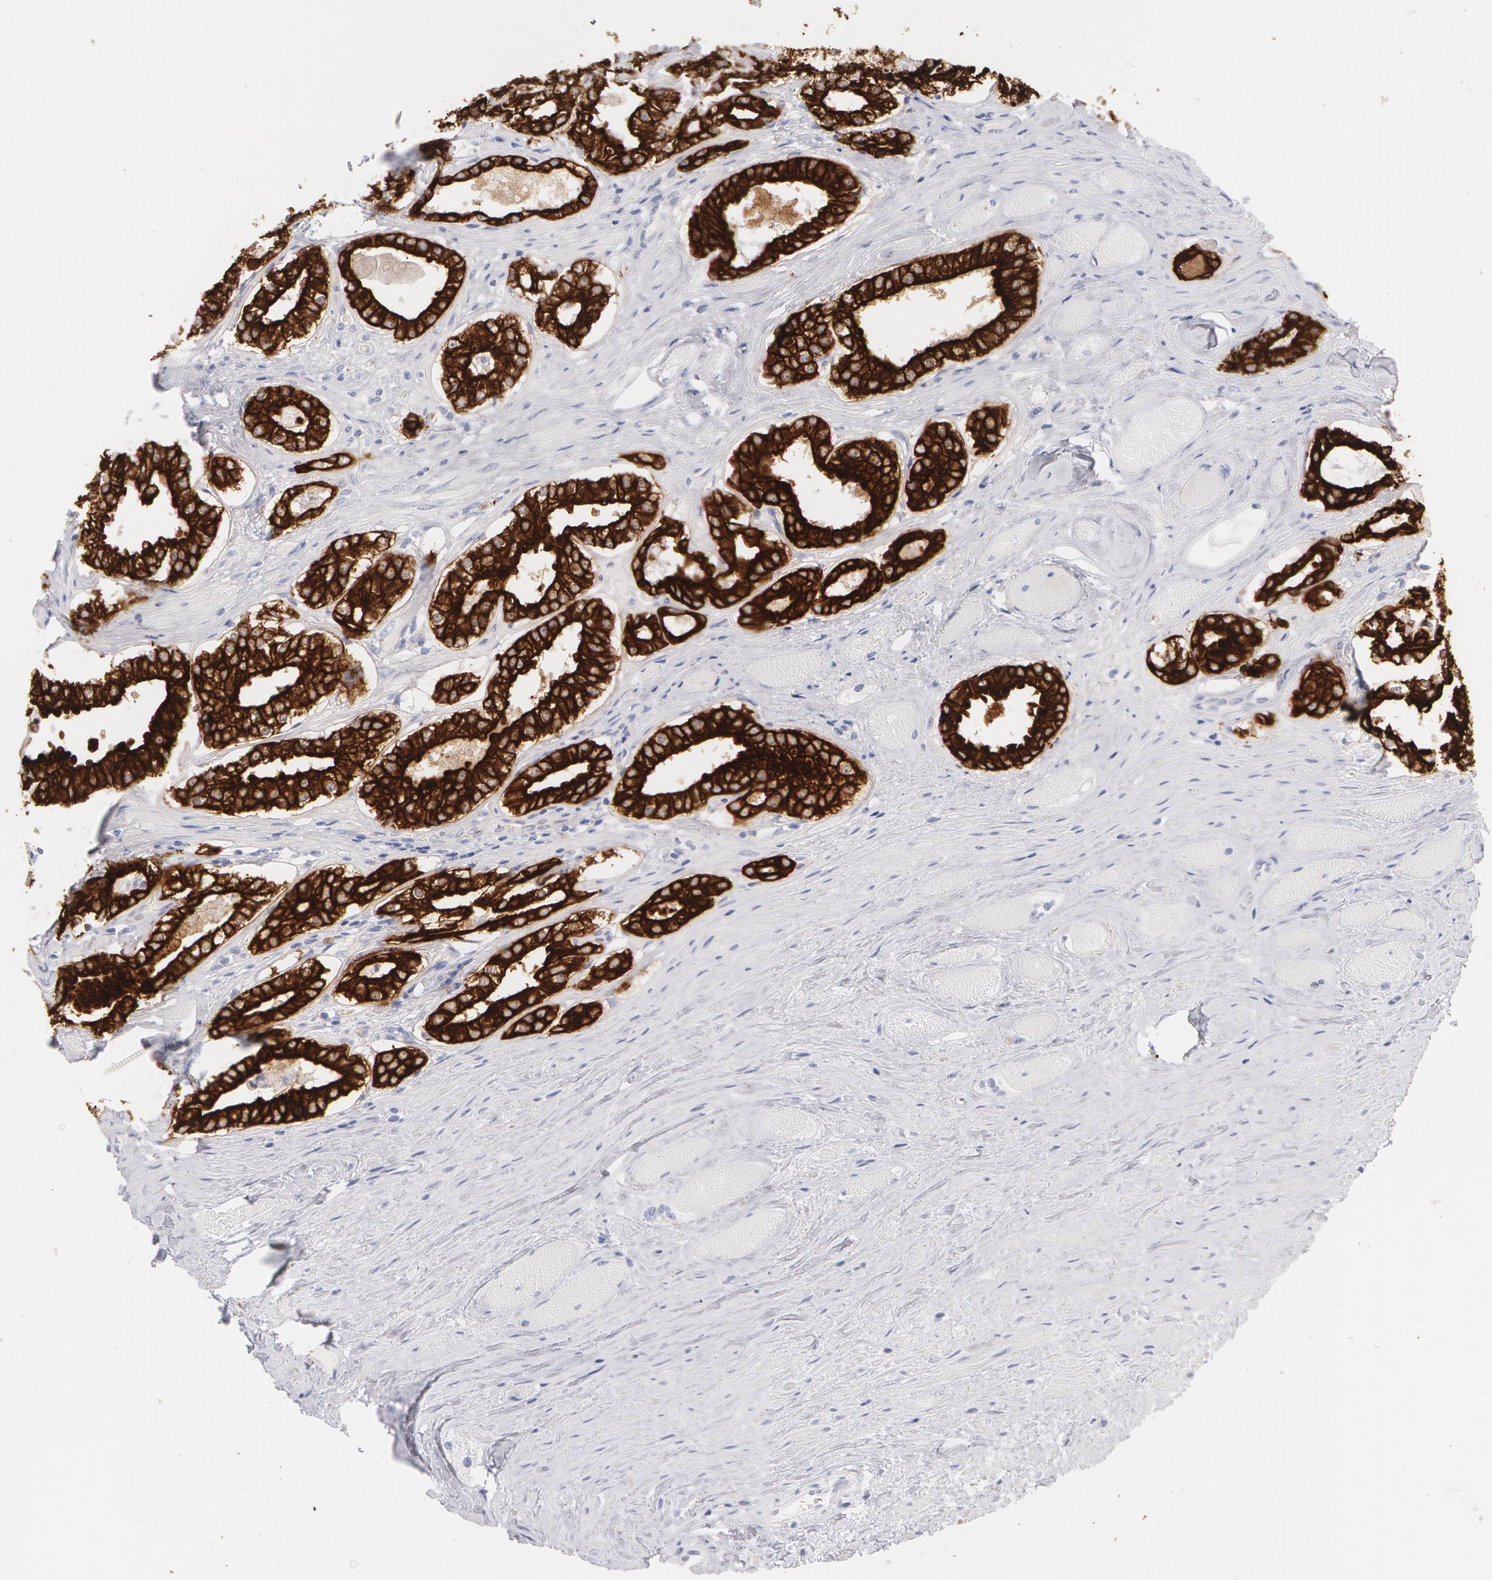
{"staining": {"intensity": "strong", "quantity": ">75%", "location": "cytoplasmic/membranous"}, "tissue": "prostate cancer", "cell_type": "Tumor cells", "image_type": "cancer", "snomed": [{"axis": "morphology", "description": "Adenocarcinoma, Medium grade"}, {"axis": "topography", "description": "Prostate"}], "caption": "This image exhibits medium-grade adenocarcinoma (prostate) stained with immunohistochemistry (IHC) to label a protein in brown. The cytoplasmic/membranous of tumor cells show strong positivity for the protein. Nuclei are counter-stained blue.", "gene": "KRT8", "patient": {"sex": "male", "age": 73}}